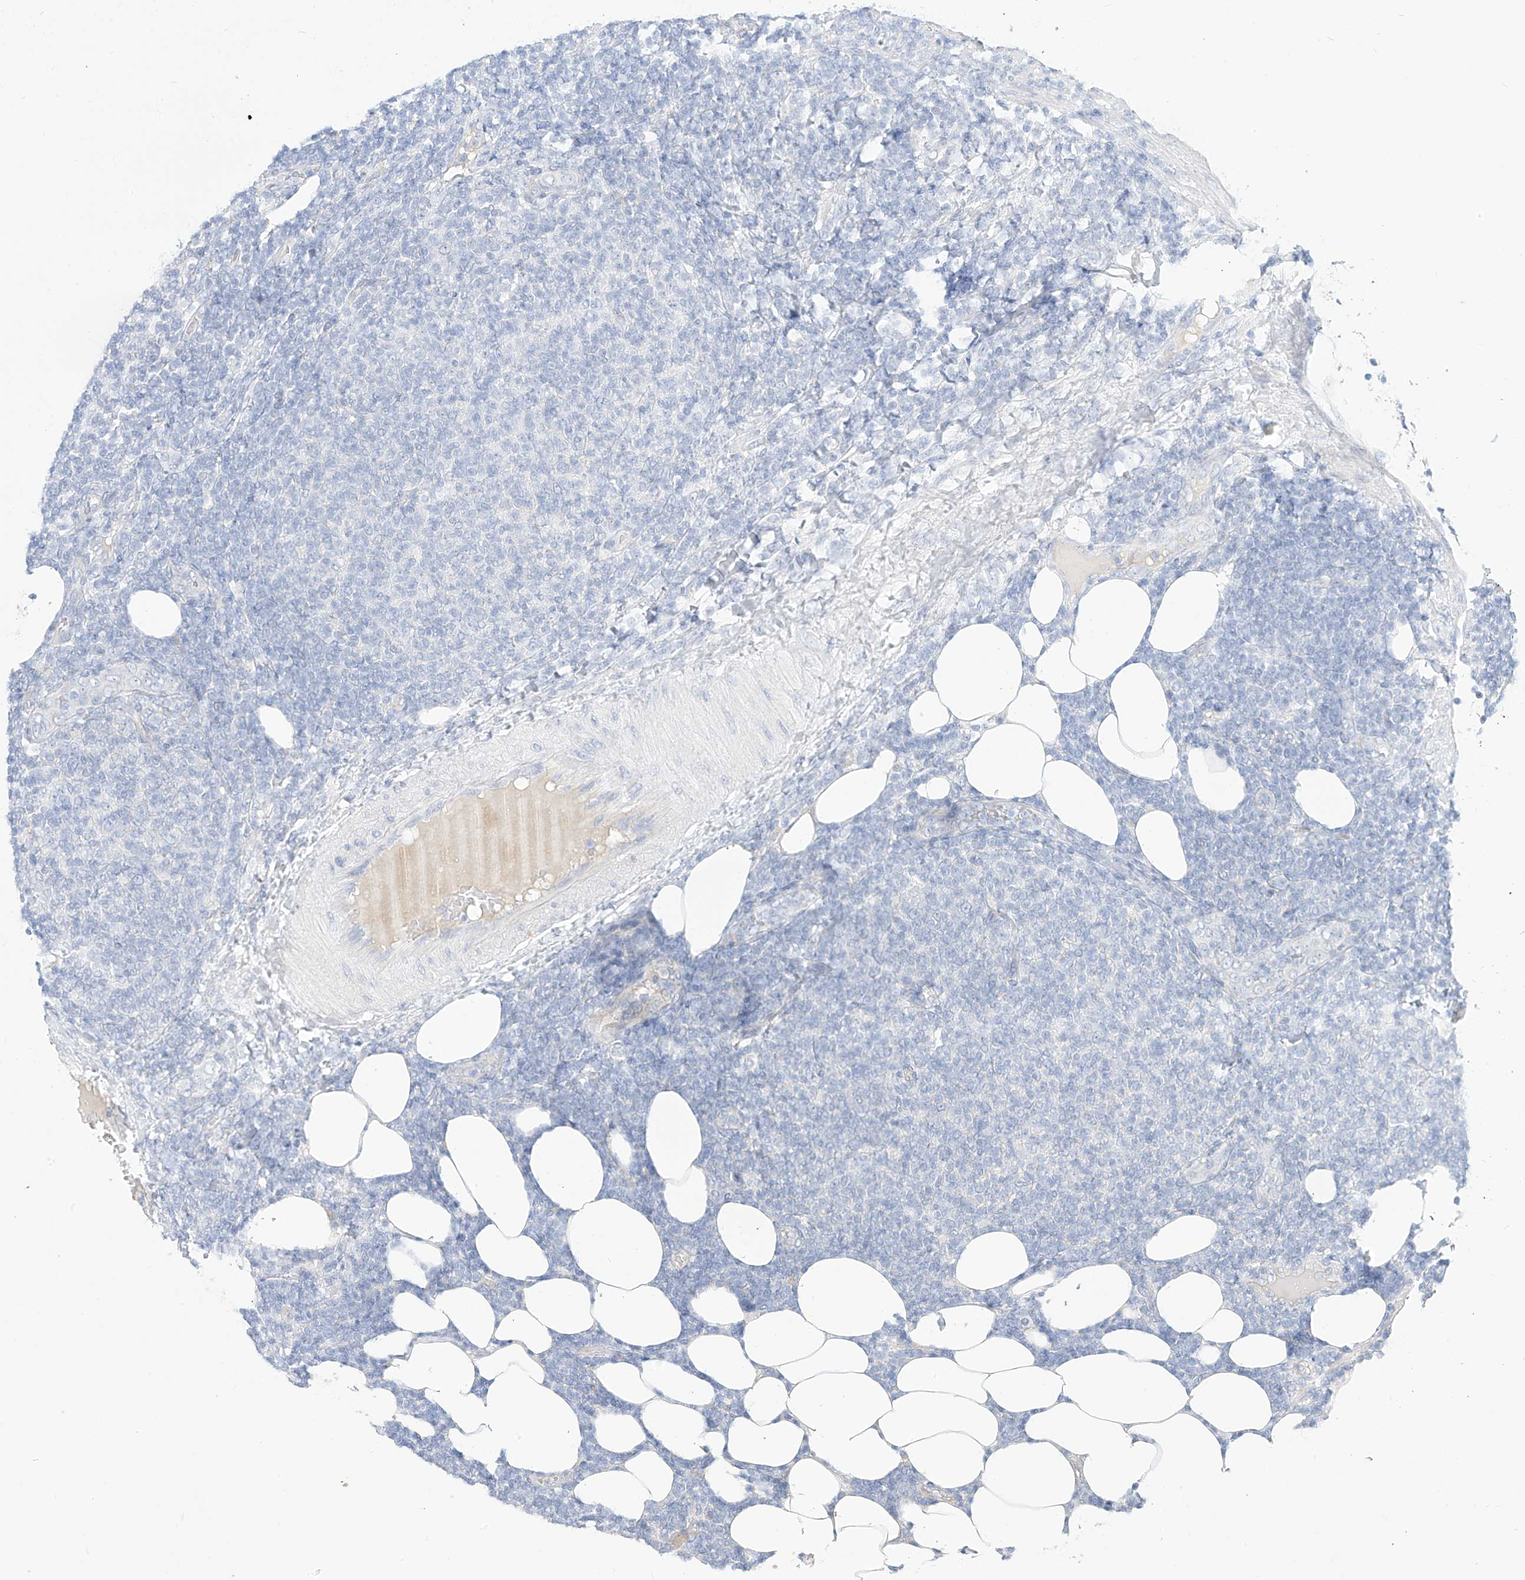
{"staining": {"intensity": "negative", "quantity": "none", "location": "none"}, "tissue": "lymphoma", "cell_type": "Tumor cells", "image_type": "cancer", "snomed": [{"axis": "morphology", "description": "Malignant lymphoma, non-Hodgkin's type, Low grade"}, {"axis": "topography", "description": "Lymph node"}], "caption": "This is an IHC image of malignant lymphoma, non-Hodgkin's type (low-grade). There is no expression in tumor cells.", "gene": "RASA2", "patient": {"sex": "male", "age": 66}}